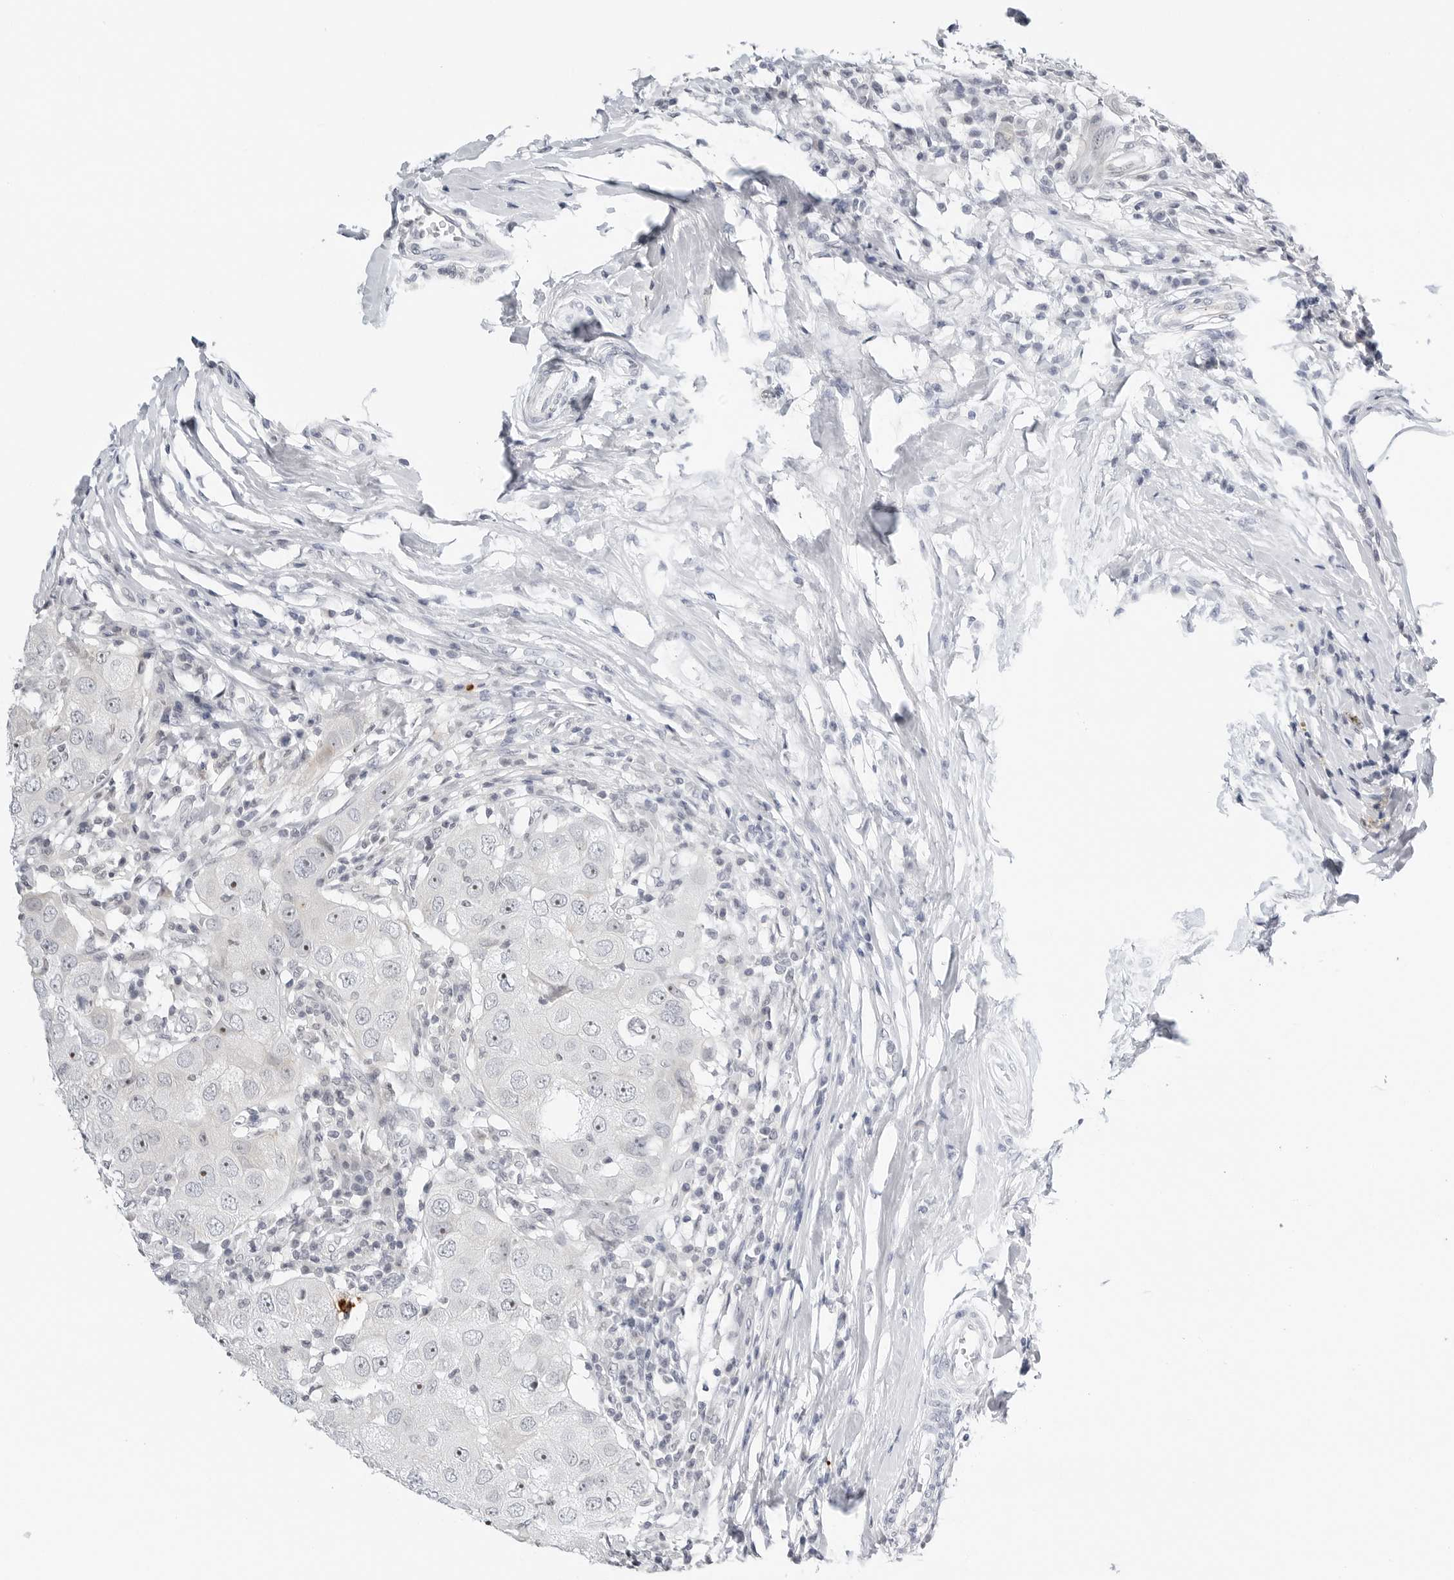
{"staining": {"intensity": "moderate", "quantity": "<25%", "location": "nuclear"}, "tissue": "breast cancer", "cell_type": "Tumor cells", "image_type": "cancer", "snomed": [{"axis": "morphology", "description": "Duct carcinoma"}, {"axis": "topography", "description": "Breast"}], "caption": "Moderate nuclear positivity is present in approximately <25% of tumor cells in infiltrating ductal carcinoma (breast).", "gene": "MAP2K5", "patient": {"sex": "female", "age": 27}}